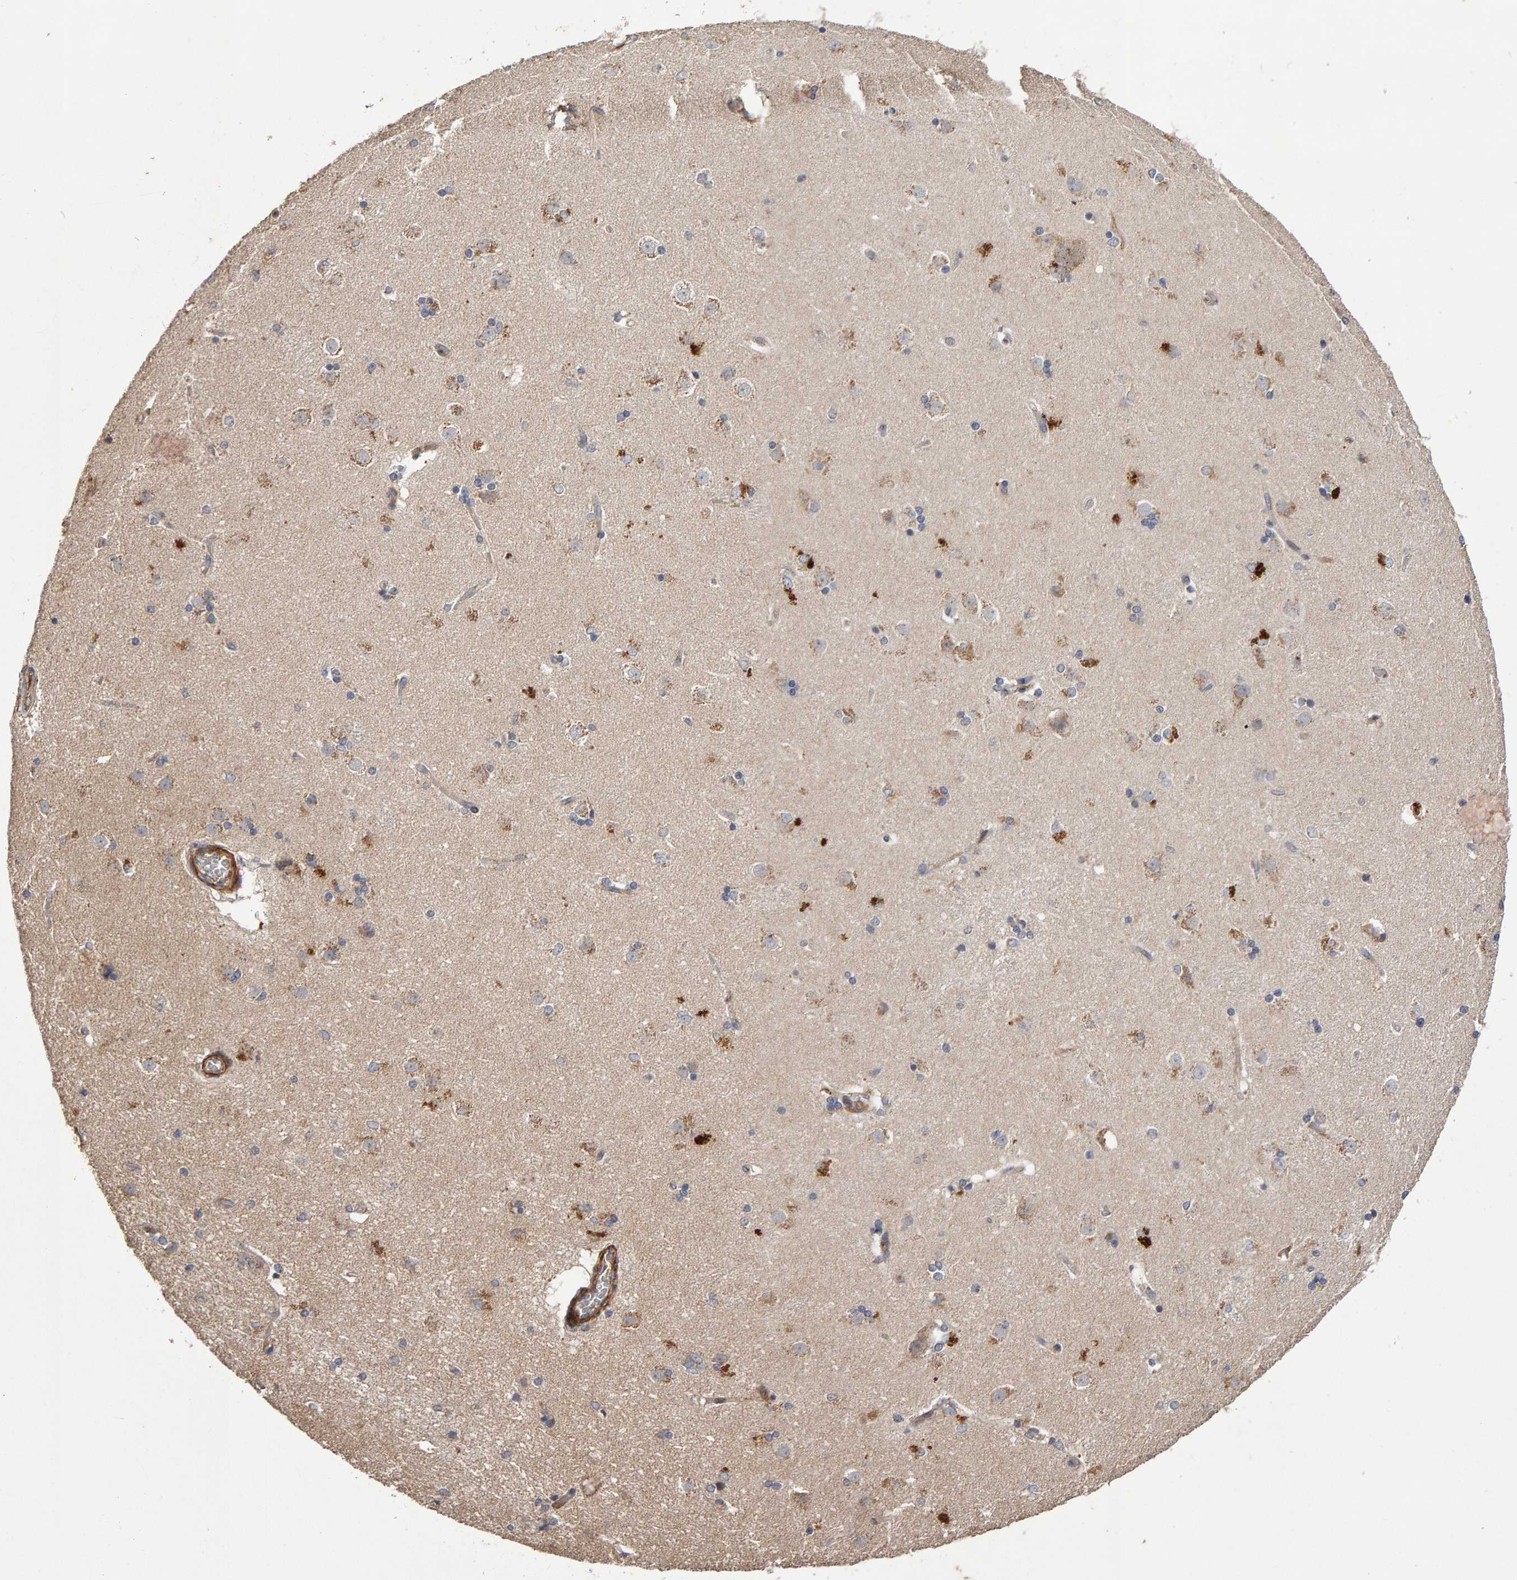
{"staining": {"intensity": "moderate", "quantity": "25%-75%", "location": "cytoplasmic/membranous"}, "tissue": "caudate", "cell_type": "Glial cells", "image_type": "normal", "snomed": [{"axis": "morphology", "description": "Normal tissue, NOS"}, {"axis": "topography", "description": "Lateral ventricle wall"}], "caption": "The immunohistochemical stain shows moderate cytoplasmic/membranous positivity in glial cells of unremarkable caudate.", "gene": "CANT1", "patient": {"sex": "female", "age": 19}}